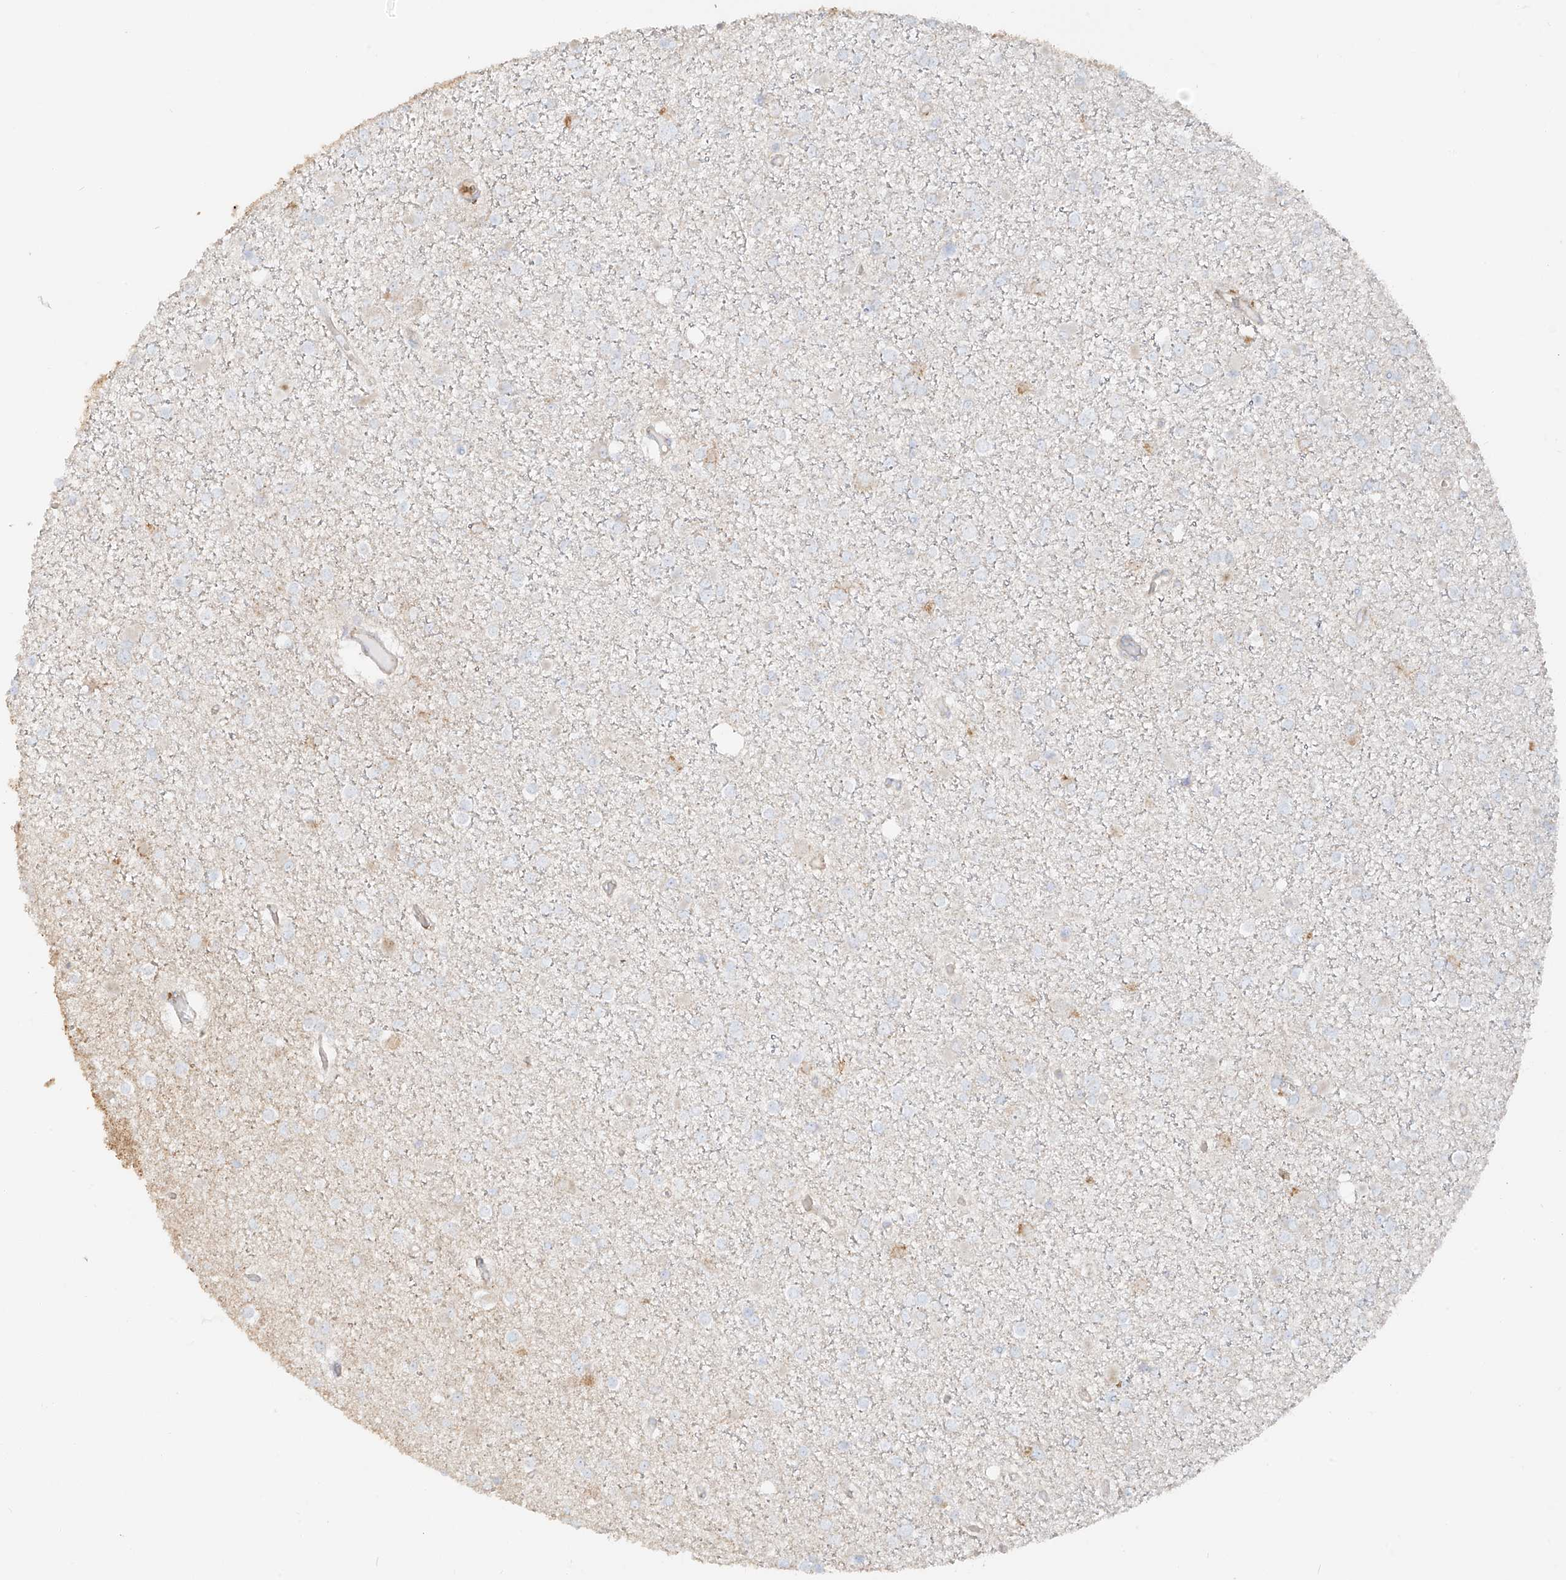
{"staining": {"intensity": "negative", "quantity": "none", "location": "none"}, "tissue": "glioma", "cell_type": "Tumor cells", "image_type": "cancer", "snomed": [{"axis": "morphology", "description": "Glioma, malignant, Low grade"}, {"axis": "topography", "description": "Brain"}], "caption": "Immunohistochemistry histopathology image of neoplastic tissue: human malignant low-grade glioma stained with DAB (3,3'-diaminobenzidine) exhibits no significant protein expression in tumor cells.", "gene": "MIPEP", "patient": {"sex": "female", "age": 22}}